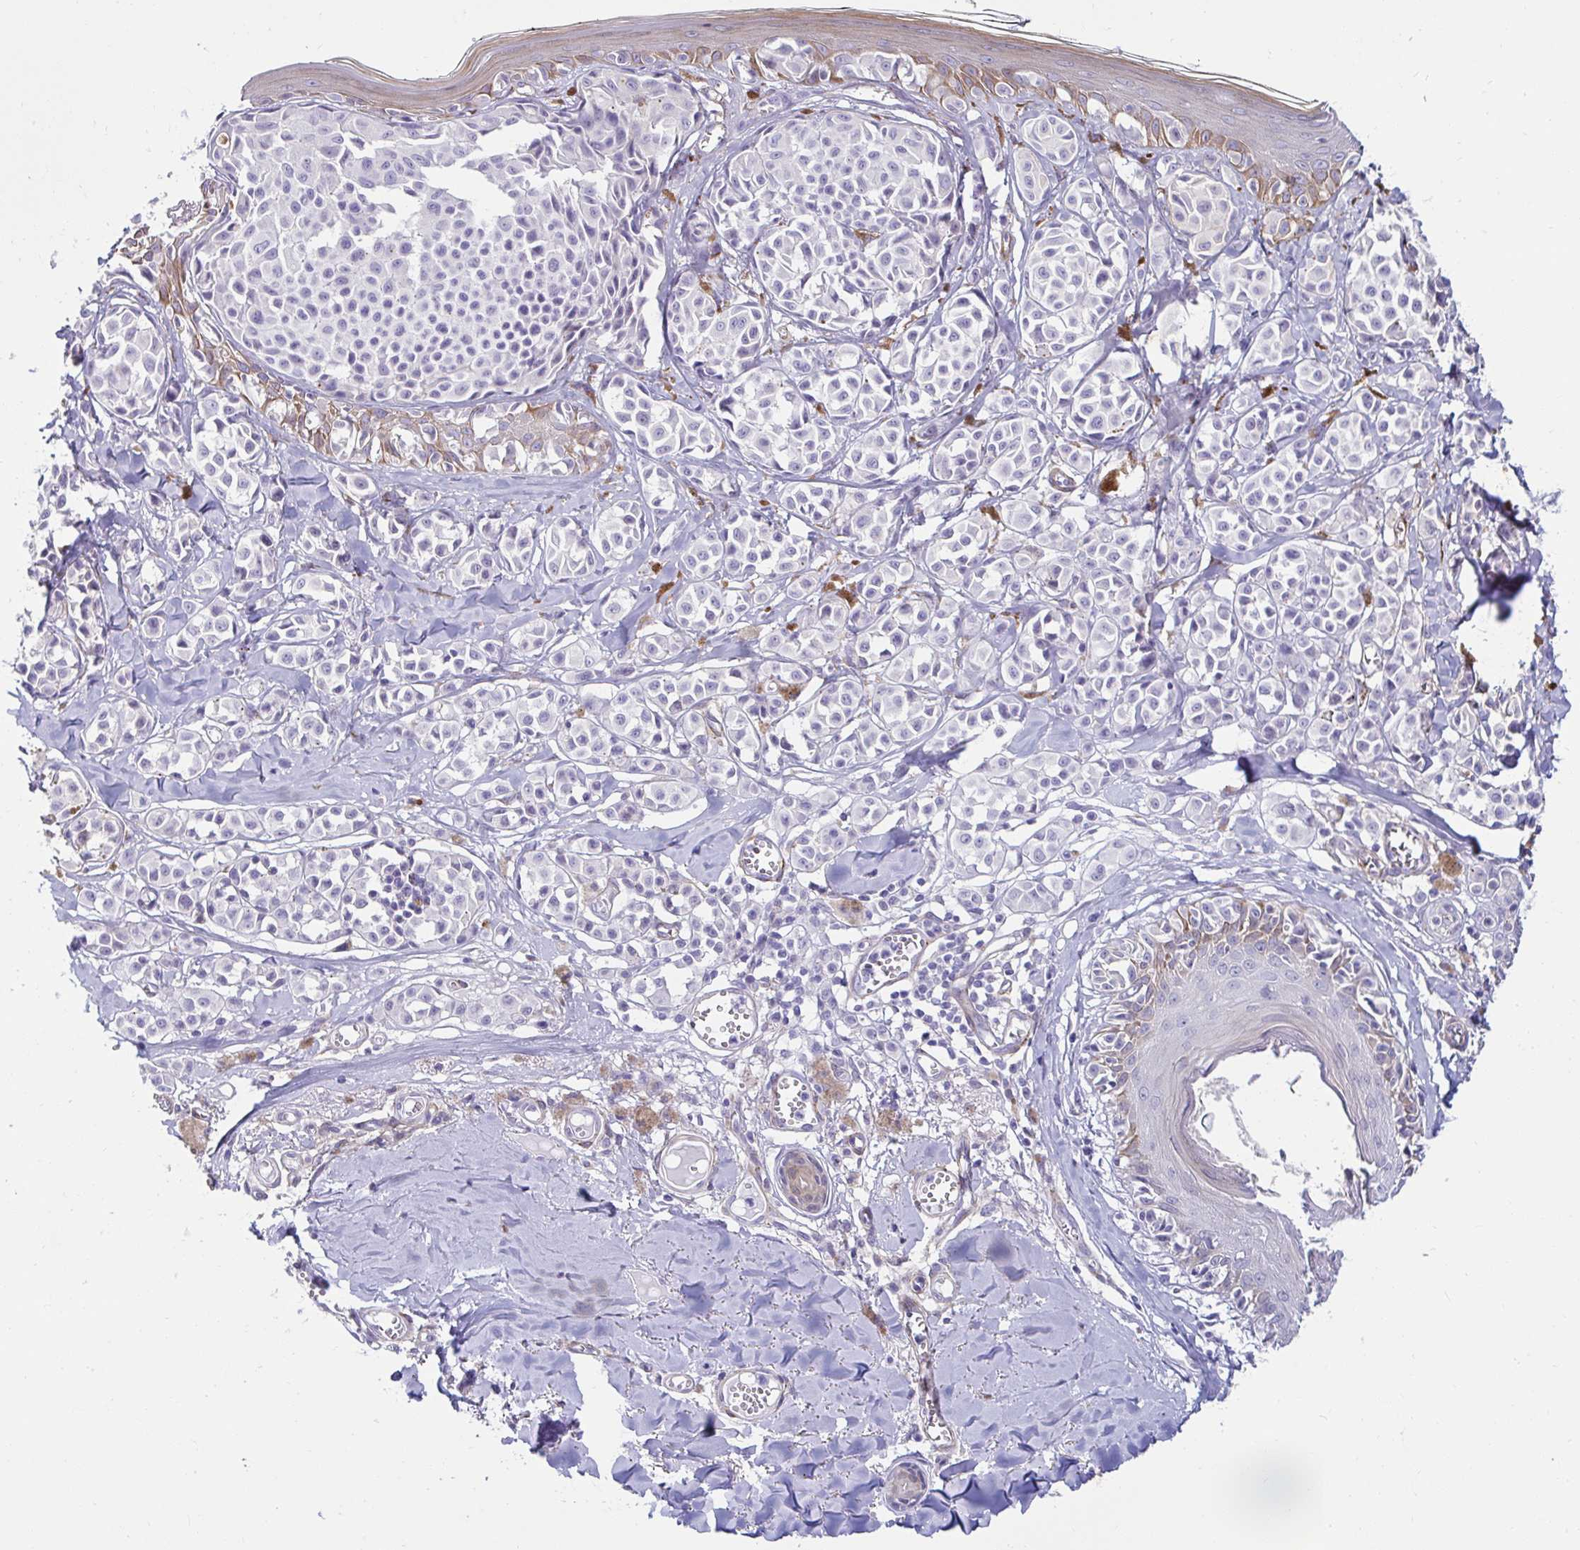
{"staining": {"intensity": "negative", "quantity": "none", "location": "none"}, "tissue": "melanoma", "cell_type": "Tumor cells", "image_type": "cancer", "snomed": [{"axis": "morphology", "description": "Malignant melanoma, NOS"}, {"axis": "topography", "description": "Skin"}], "caption": "Immunohistochemistry (IHC) histopathology image of neoplastic tissue: human melanoma stained with DAB (3,3'-diaminobenzidine) reveals no significant protein expression in tumor cells.", "gene": "ANKRD62", "patient": {"sex": "female", "age": 43}}